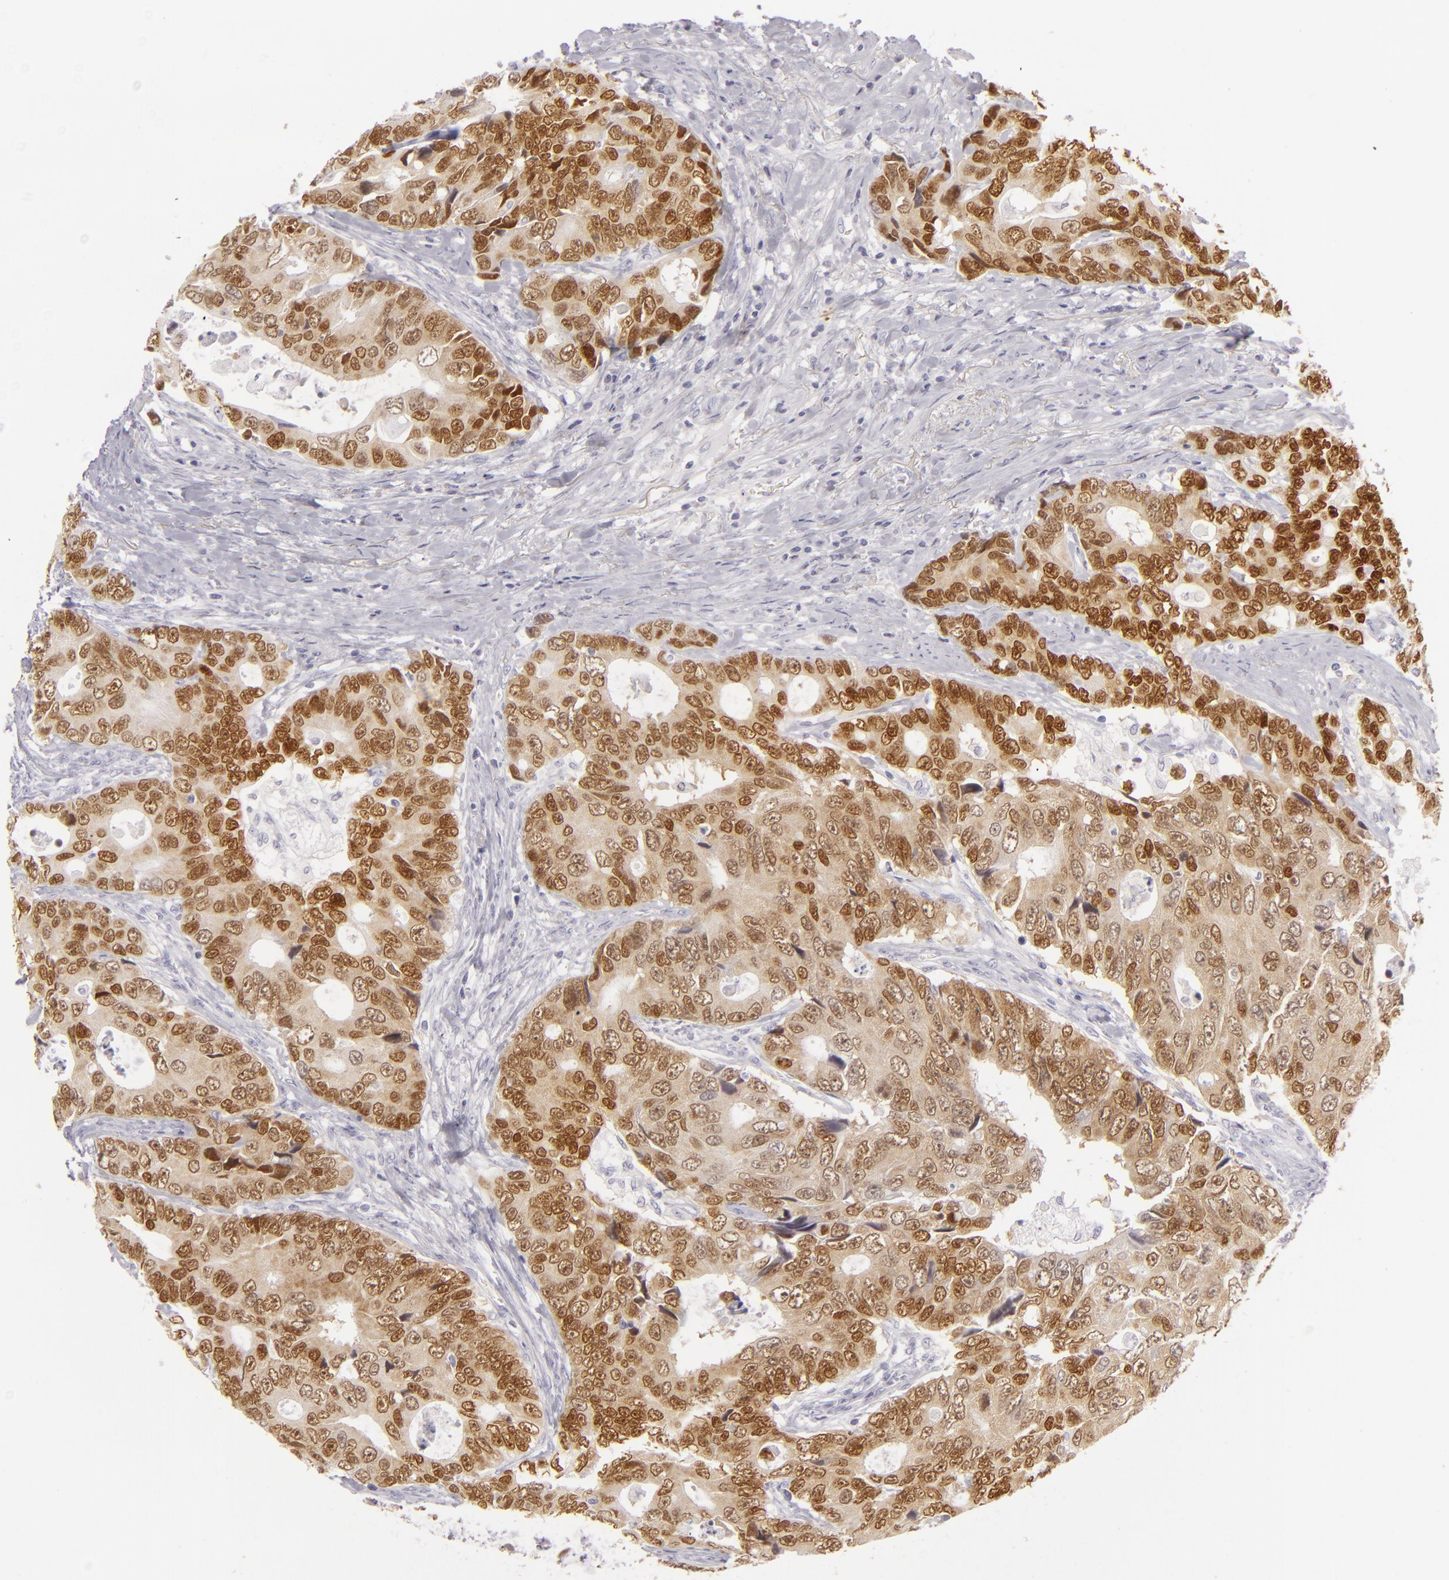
{"staining": {"intensity": "strong", "quantity": ">75%", "location": "cytoplasmic/membranous,nuclear"}, "tissue": "colorectal cancer", "cell_type": "Tumor cells", "image_type": "cancer", "snomed": [{"axis": "morphology", "description": "Adenocarcinoma, NOS"}, {"axis": "topography", "description": "Rectum"}], "caption": "High-power microscopy captured an immunohistochemistry histopathology image of colorectal cancer, revealing strong cytoplasmic/membranous and nuclear positivity in about >75% of tumor cells. The protein of interest is shown in brown color, while the nuclei are stained blue.", "gene": "CDX2", "patient": {"sex": "female", "age": 67}}